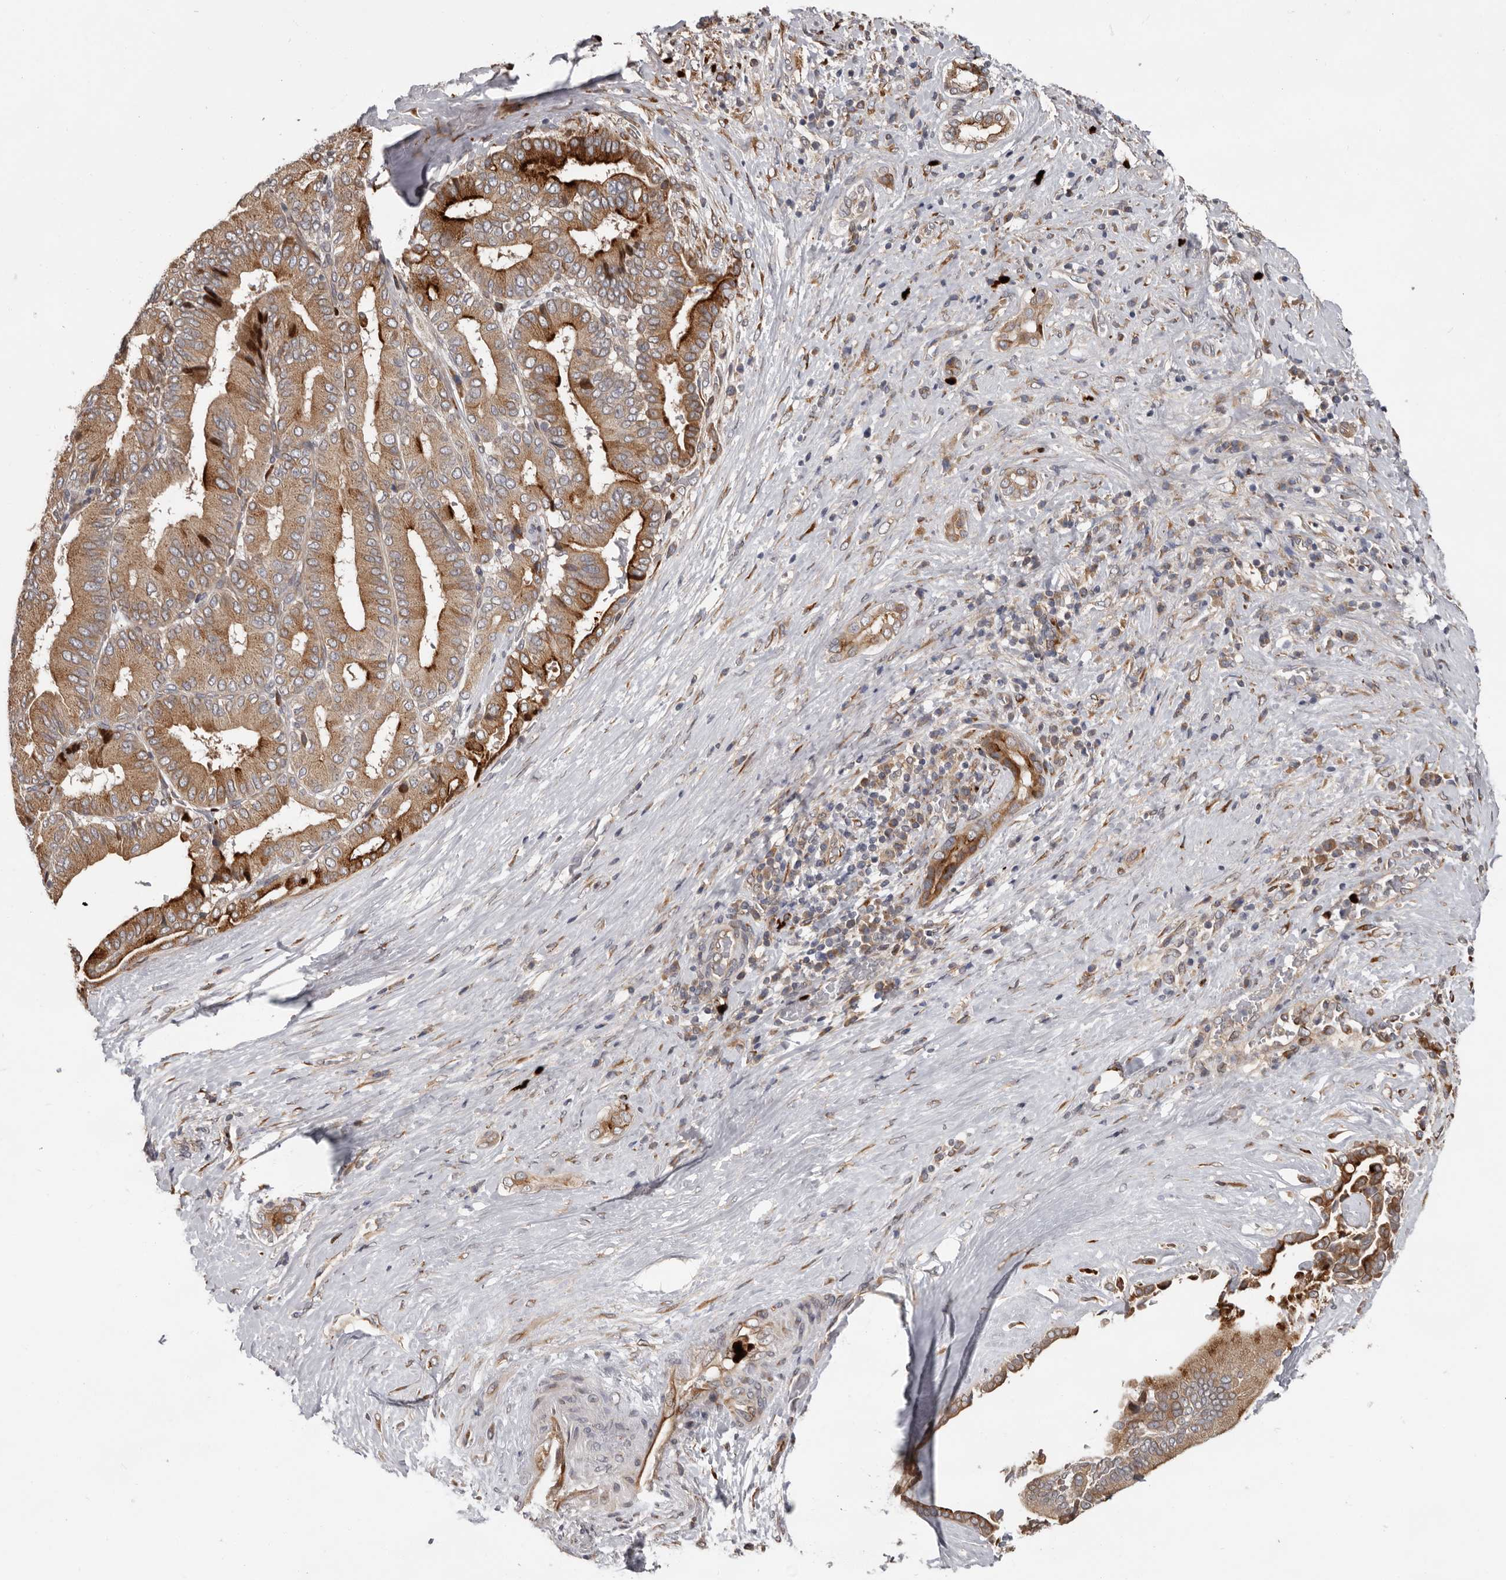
{"staining": {"intensity": "moderate", "quantity": ">75%", "location": "cytoplasmic/membranous"}, "tissue": "liver cancer", "cell_type": "Tumor cells", "image_type": "cancer", "snomed": [{"axis": "morphology", "description": "Cholangiocarcinoma"}, {"axis": "topography", "description": "Liver"}], "caption": "Human liver cholangiocarcinoma stained with a protein marker demonstrates moderate staining in tumor cells.", "gene": "MTF1", "patient": {"sex": "female", "age": 75}}